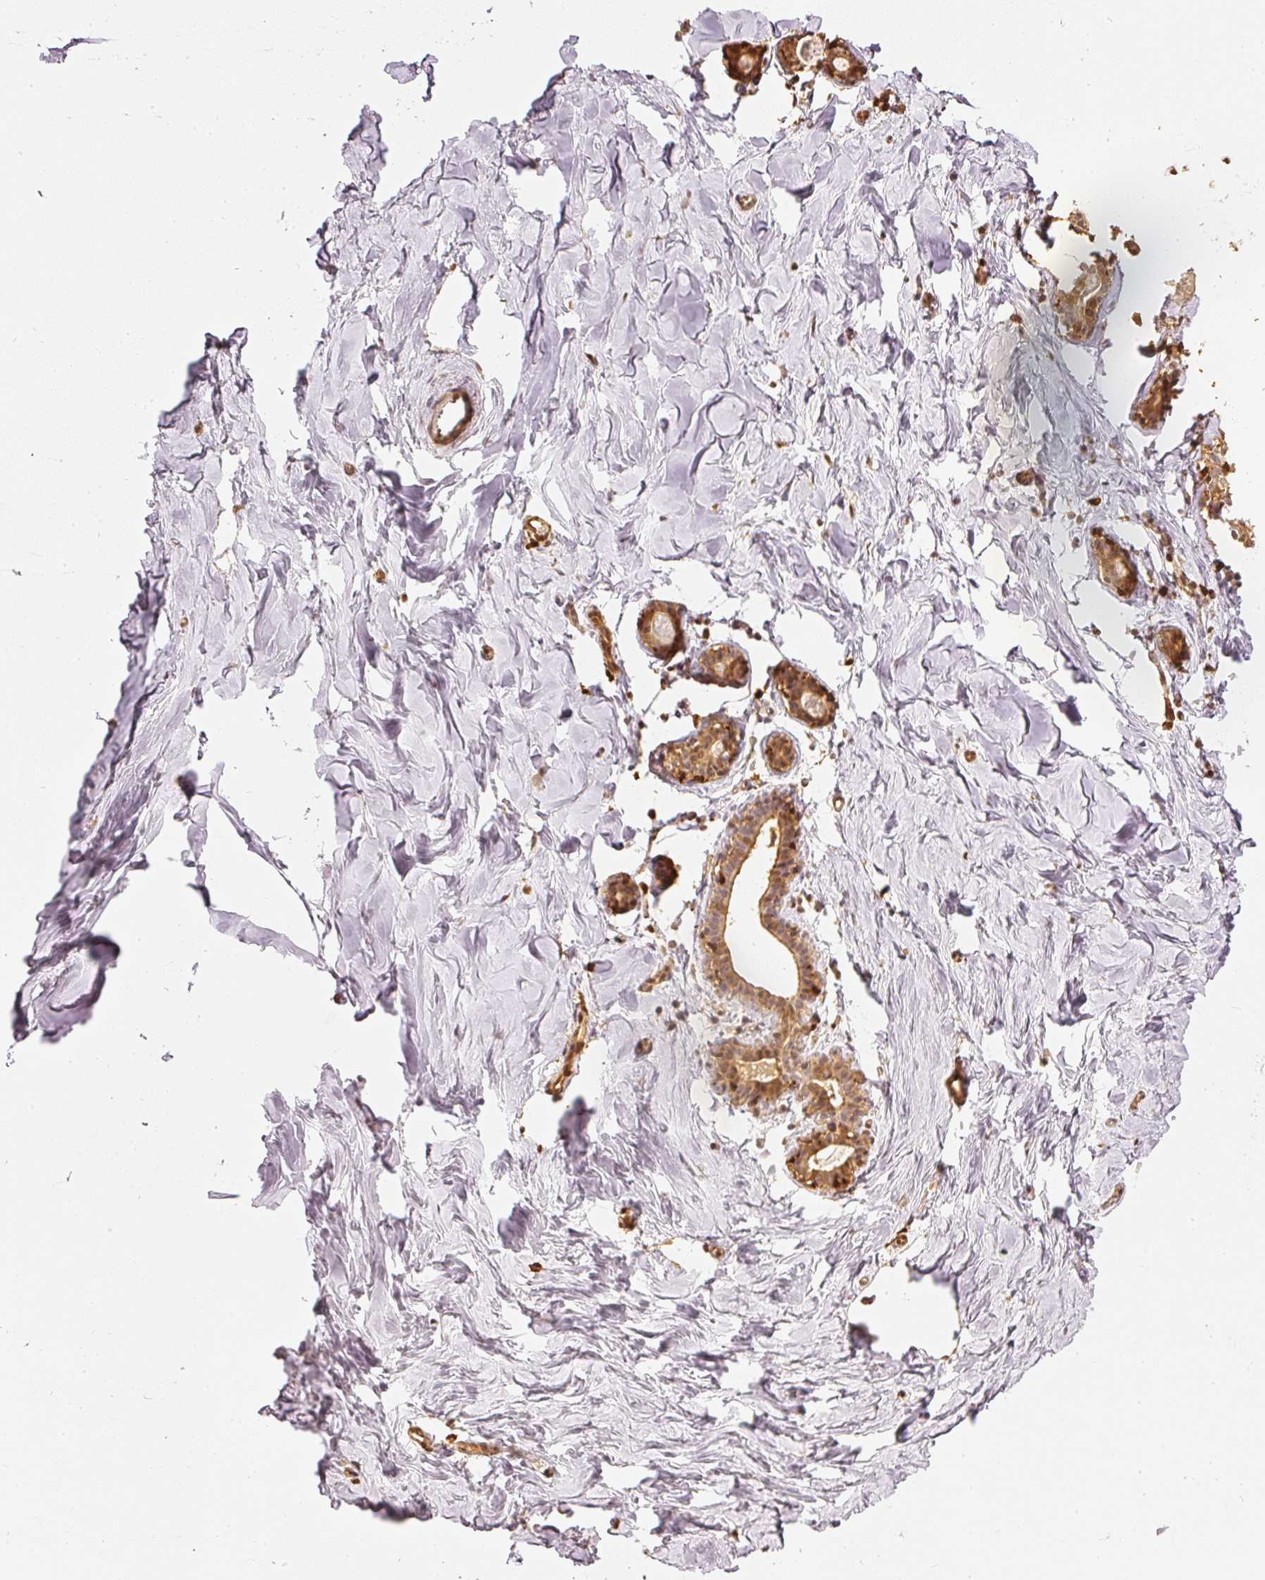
{"staining": {"intensity": "negative", "quantity": "none", "location": "none"}, "tissue": "breast", "cell_type": "Adipocytes", "image_type": "normal", "snomed": [{"axis": "morphology", "description": "Normal tissue, NOS"}, {"axis": "topography", "description": "Breast"}], "caption": "This histopathology image is of unremarkable breast stained with immunohistochemistry (IHC) to label a protein in brown with the nuclei are counter-stained blue. There is no positivity in adipocytes.", "gene": "PFN1", "patient": {"sex": "female", "age": 23}}